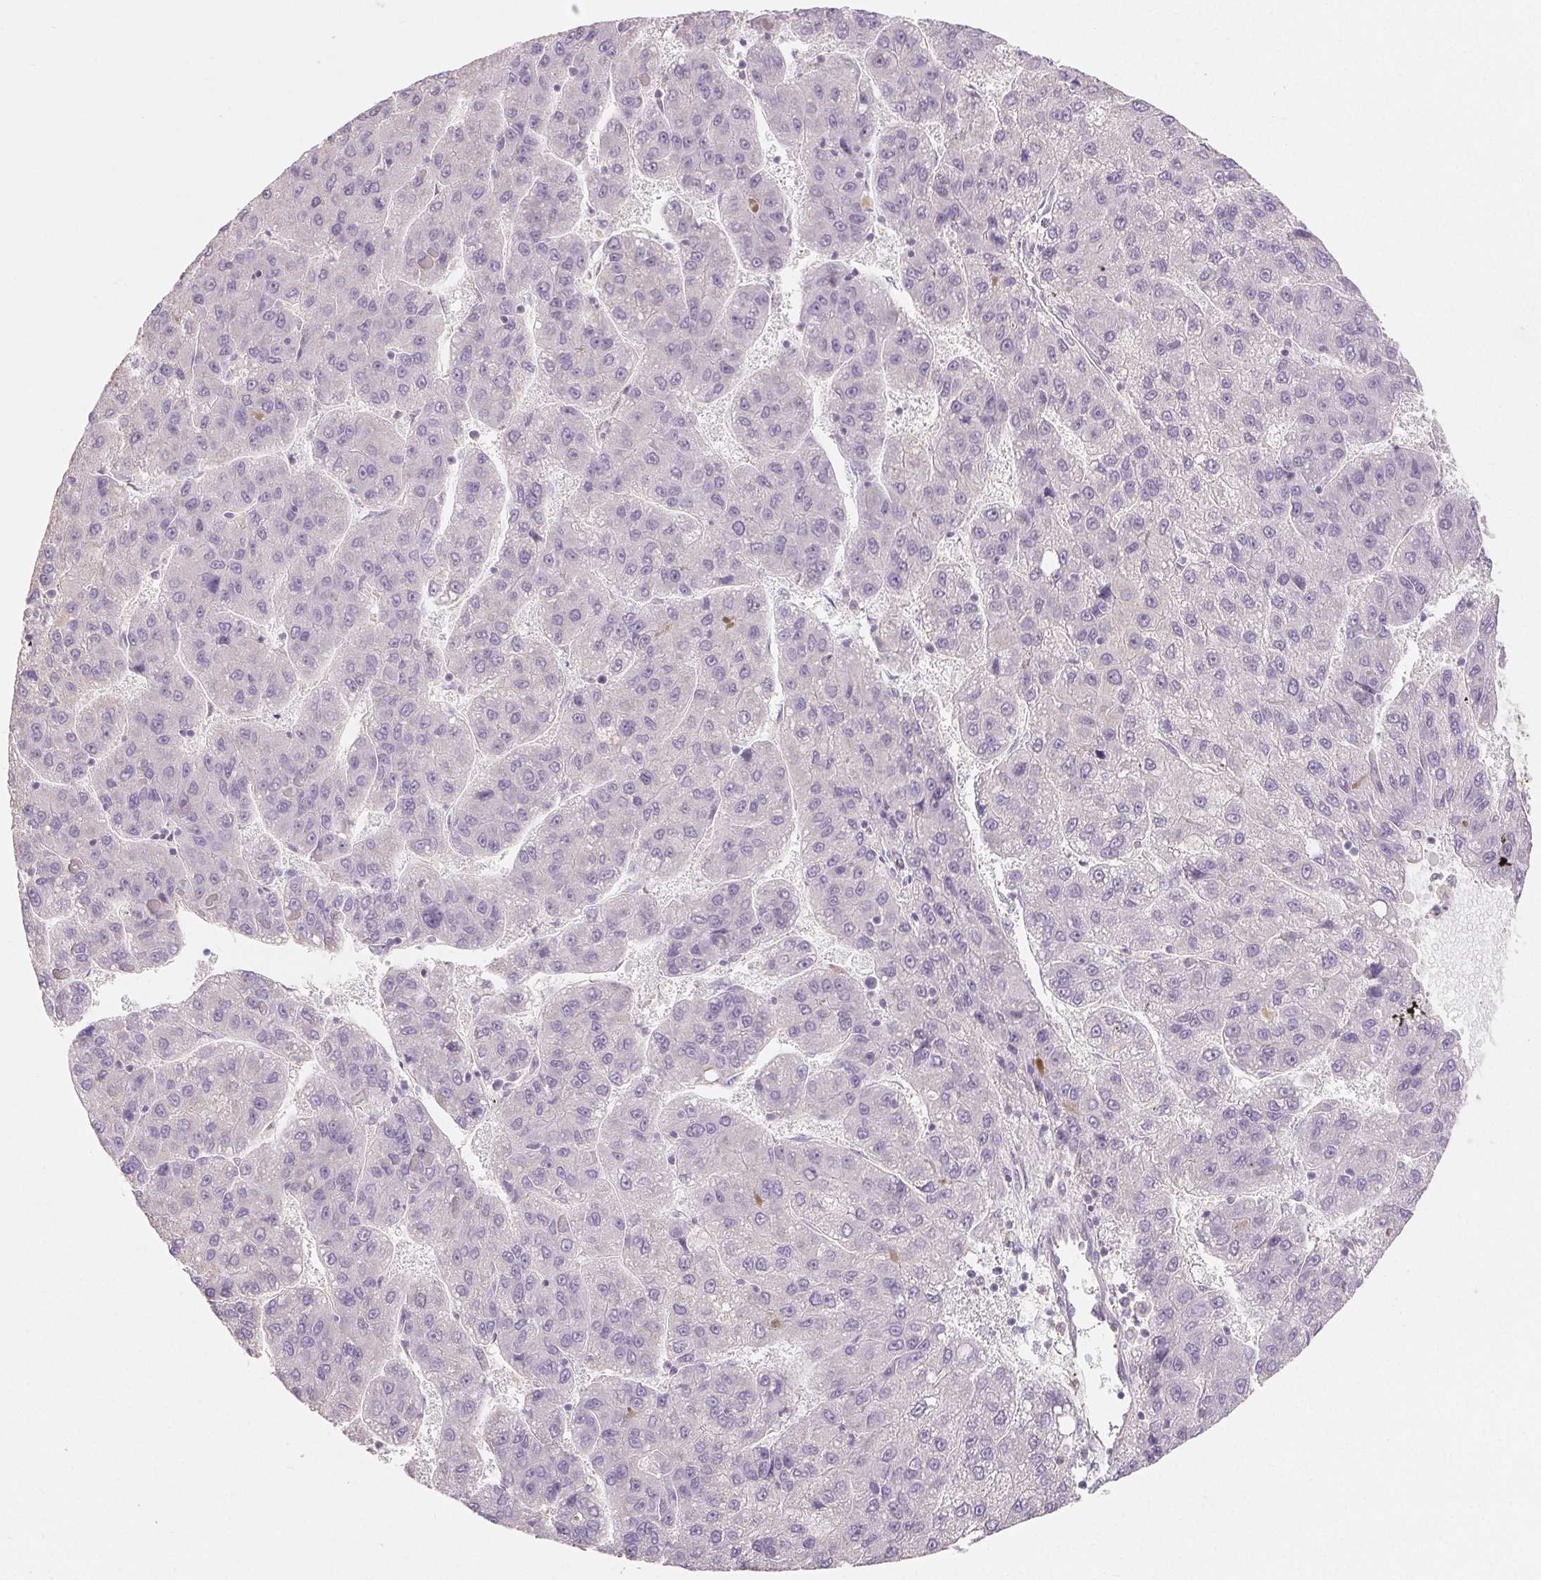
{"staining": {"intensity": "negative", "quantity": "none", "location": "none"}, "tissue": "liver cancer", "cell_type": "Tumor cells", "image_type": "cancer", "snomed": [{"axis": "morphology", "description": "Carcinoma, Hepatocellular, NOS"}, {"axis": "topography", "description": "Liver"}], "caption": "Liver hepatocellular carcinoma was stained to show a protein in brown. There is no significant expression in tumor cells.", "gene": "MAP7D2", "patient": {"sex": "female", "age": 82}}